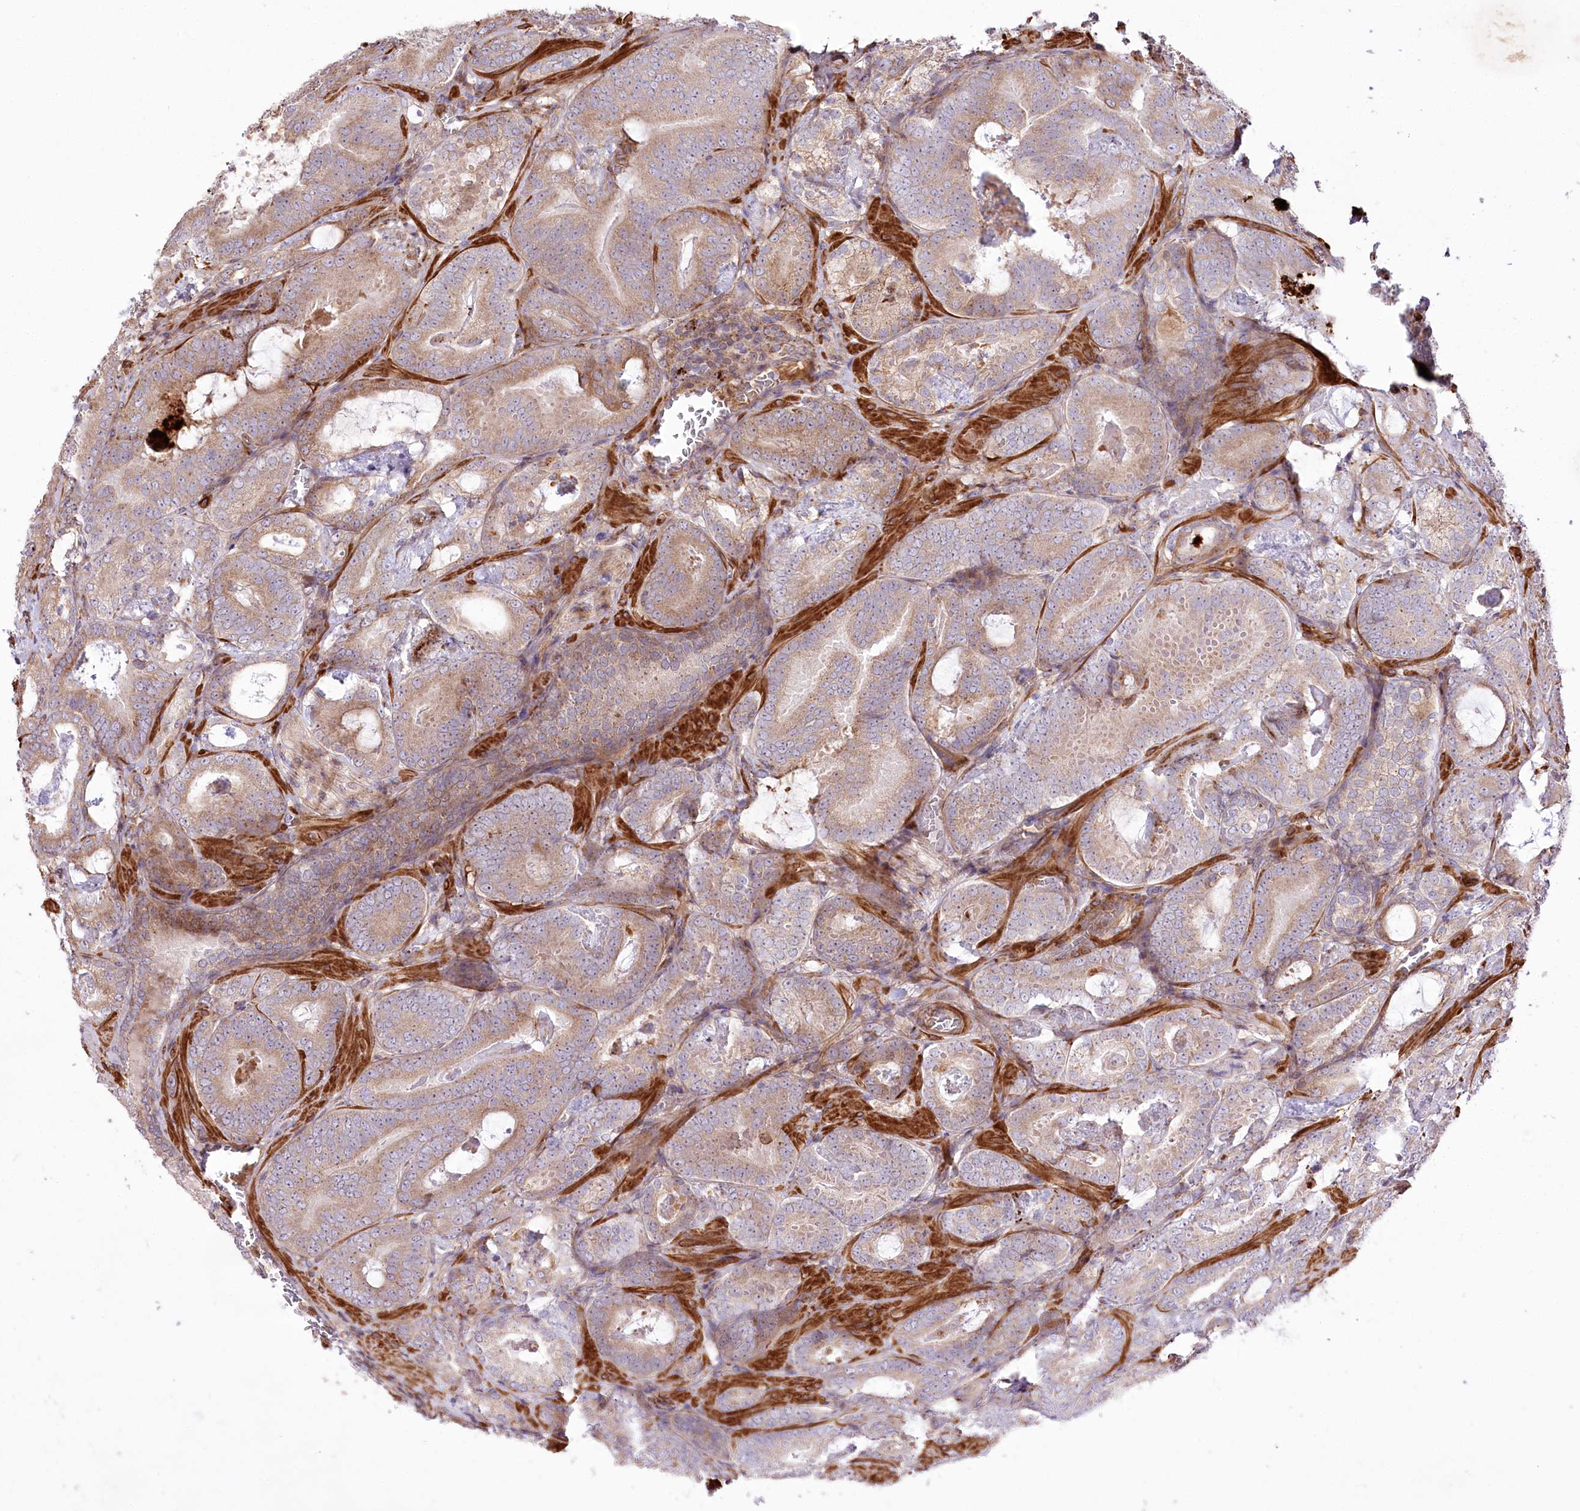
{"staining": {"intensity": "weak", "quantity": ">75%", "location": "cytoplasmic/membranous"}, "tissue": "prostate cancer", "cell_type": "Tumor cells", "image_type": "cancer", "snomed": [{"axis": "morphology", "description": "Adenocarcinoma, Low grade"}, {"axis": "topography", "description": "Prostate"}], "caption": "Approximately >75% of tumor cells in human prostate adenocarcinoma (low-grade) show weak cytoplasmic/membranous protein positivity as visualized by brown immunohistochemical staining.", "gene": "RNF24", "patient": {"sex": "male", "age": 60}}